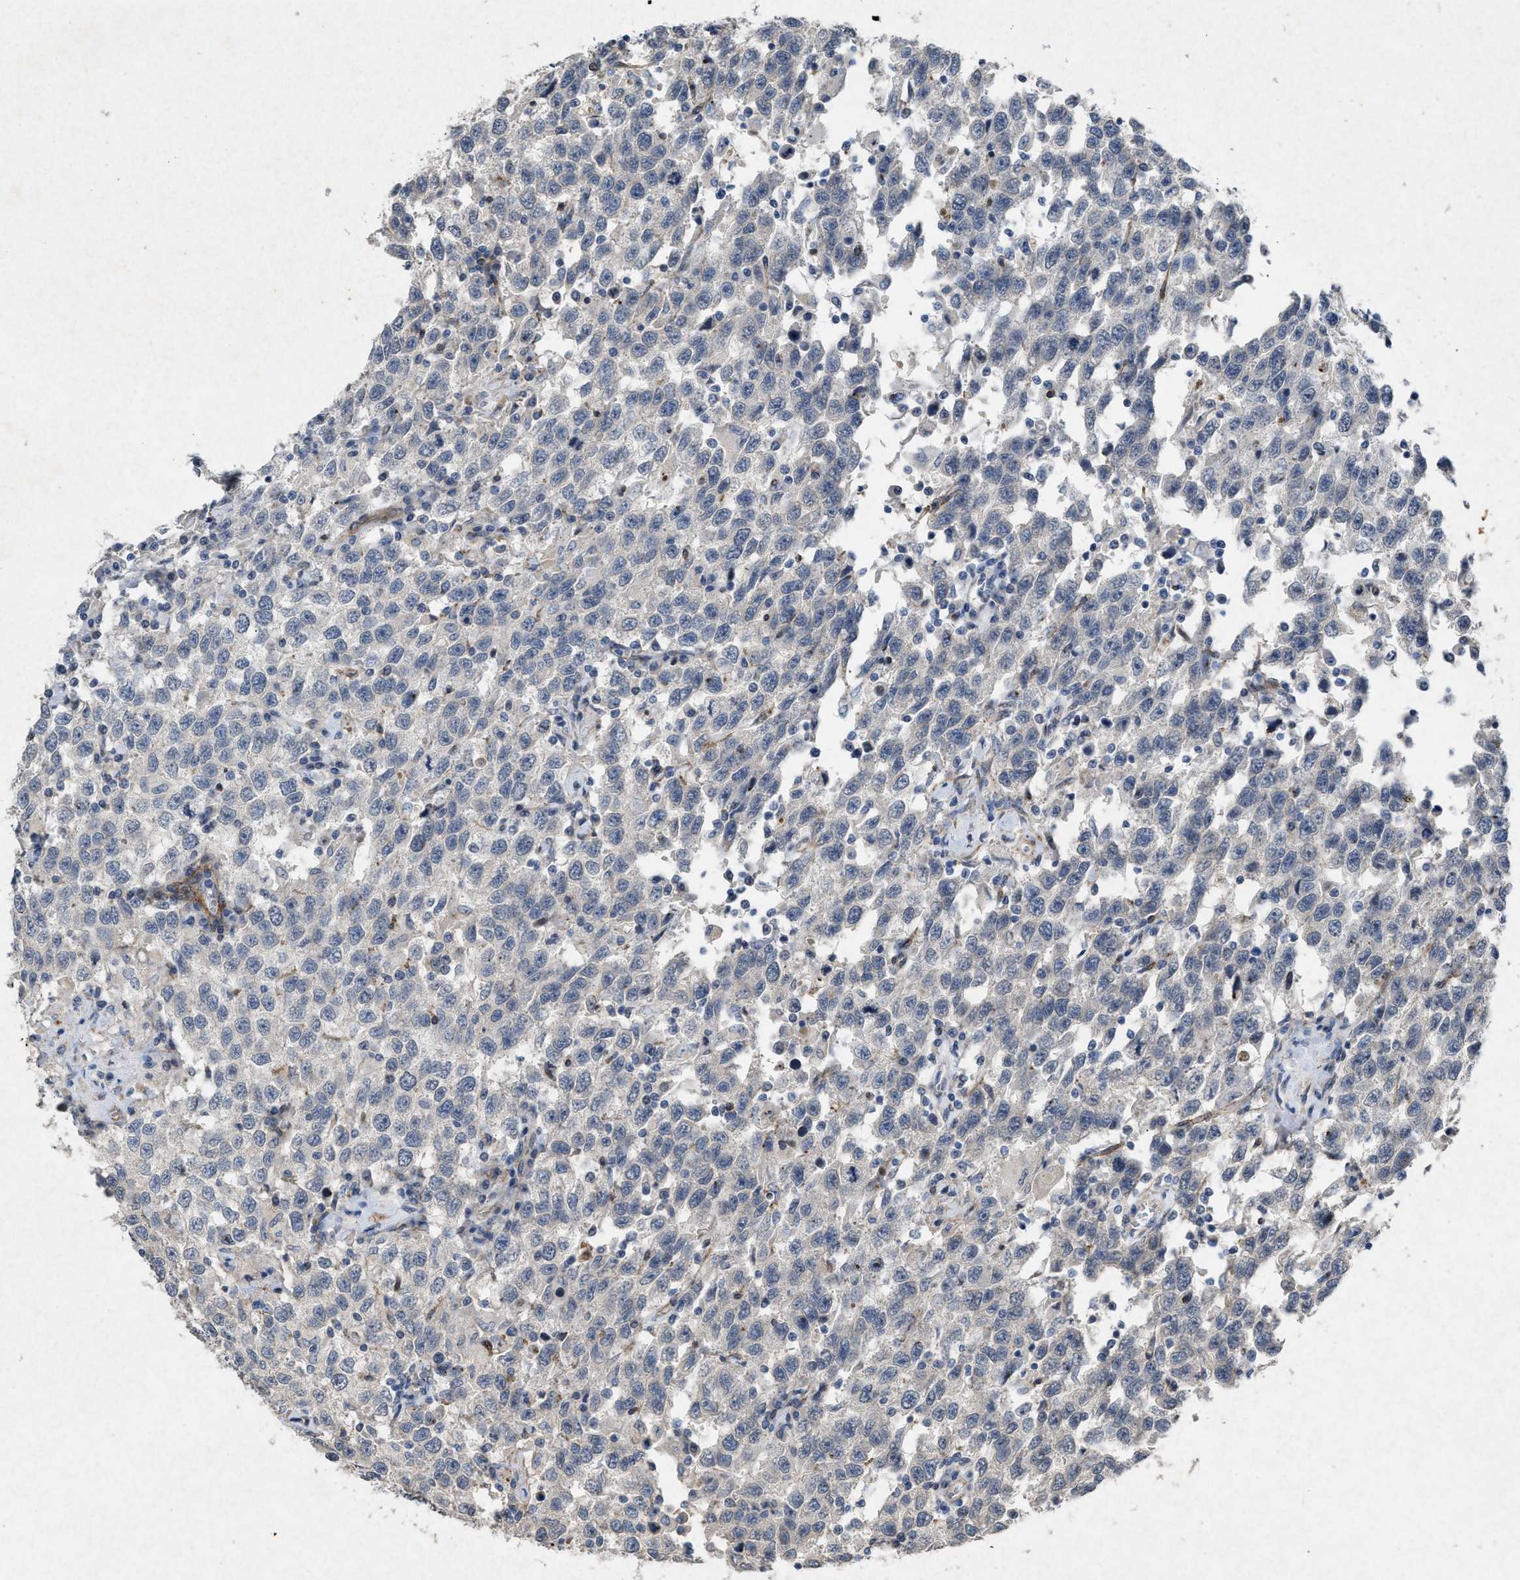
{"staining": {"intensity": "negative", "quantity": "none", "location": "none"}, "tissue": "testis cancer", "cell_type": "Tumor cells", "image_type": "cancer", "snomed": [{"axis": "morphology", "description": "Seminoma, NOS"}, {"axis": "topography", "description": "Testis"}], "caption": "Tumor cells show no significant positivity in testis cancer.", "gene": "PDGFRA", "patient": {"sex": "male", "age": 41}}